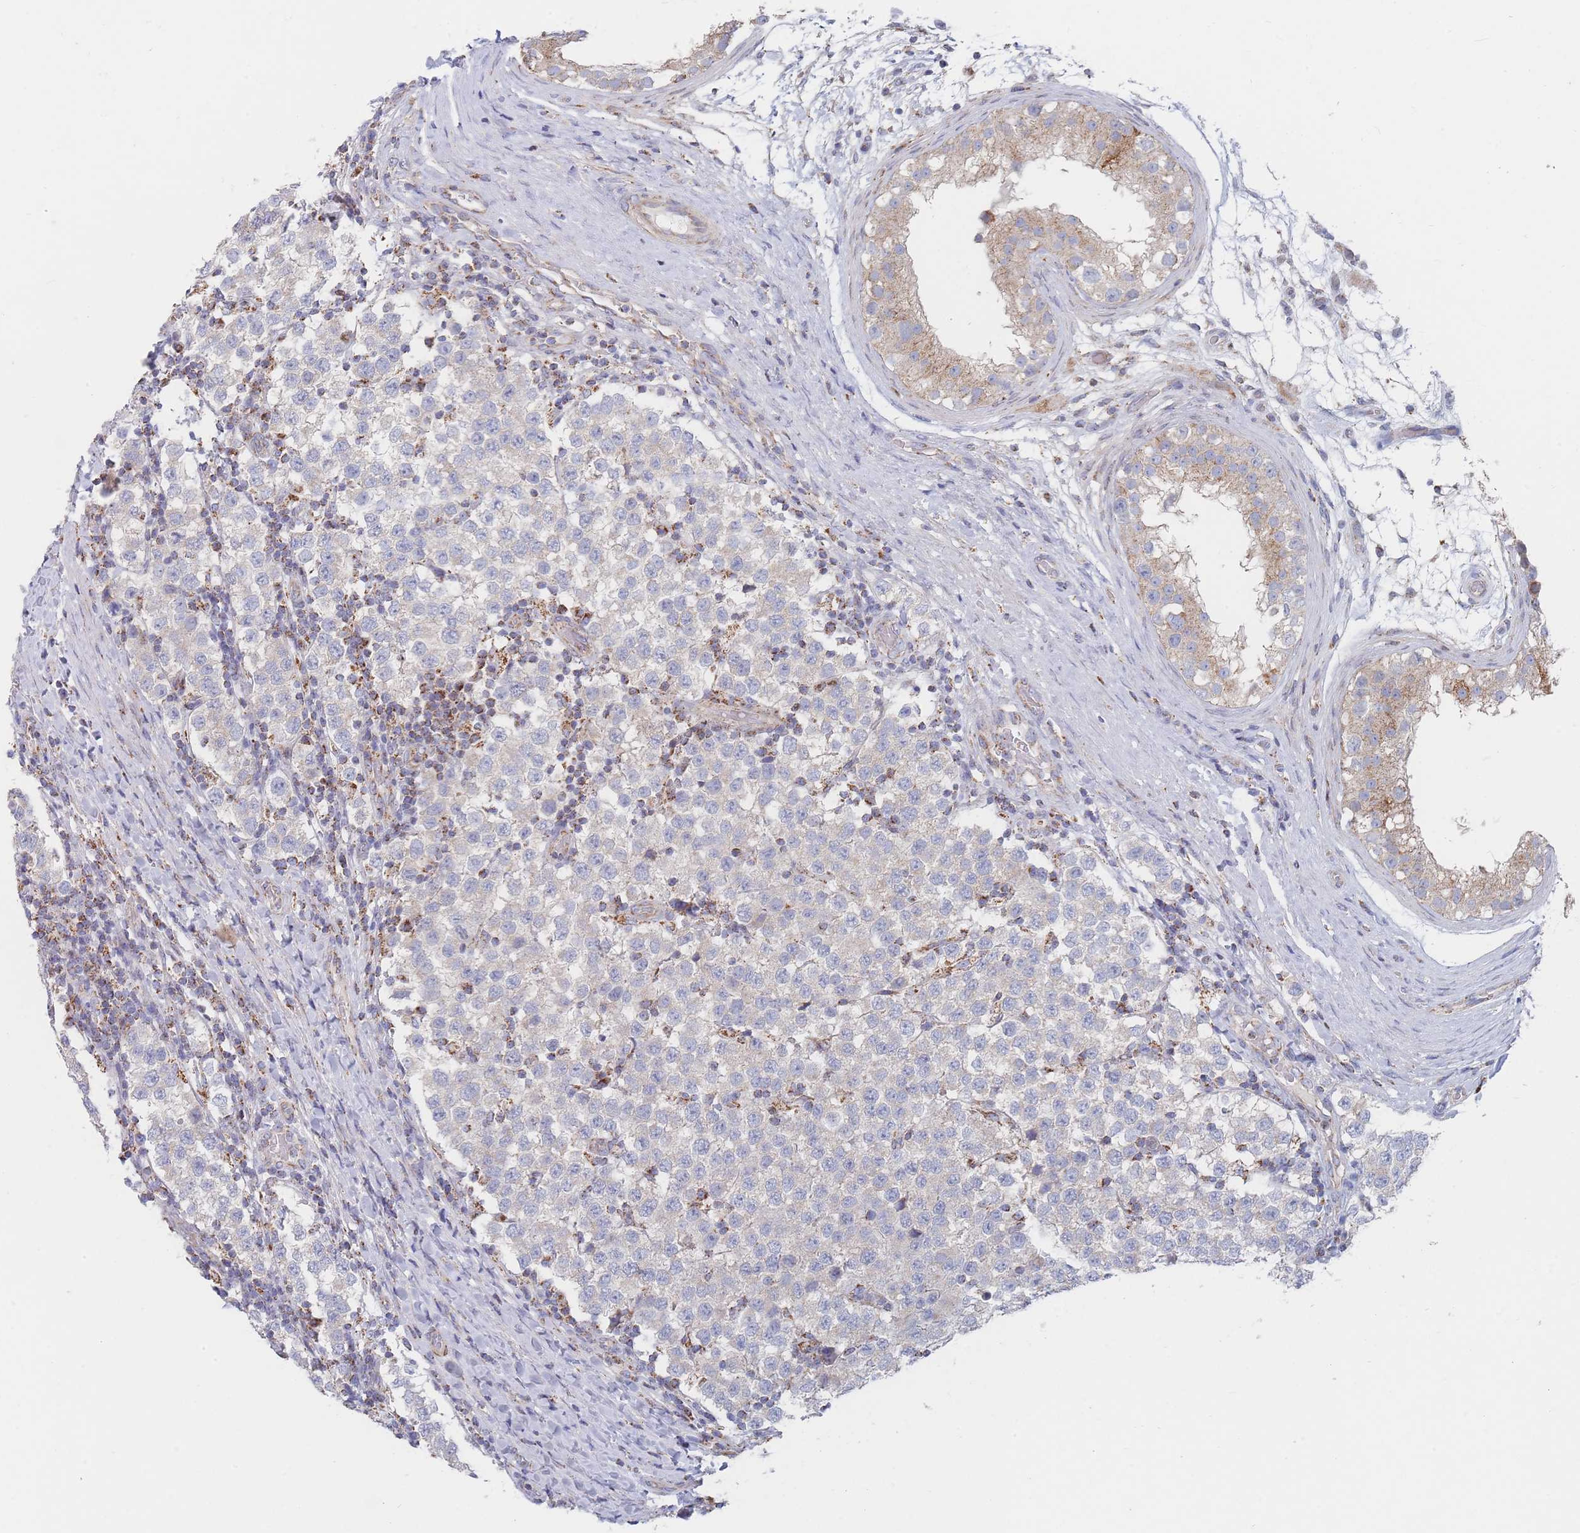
{"staining": {"intensity": "negative", "quantity": "none", "location": "none"}, "tissue": "testis cancer", "cell_type": "Tumor cells", "image_type": "cancer", "snomed": [{"axis": "morphology", "description": "Seminoma, NOS"}, {"axis": "topography", "description": "Testis"}], "caption": "An image of testis seminoma stained for a protein demonstrates no brown staining in tumor cells. The staining is performed using DAB brown chromogen with nuclei counter-stained in using hematoxylin.", "gene": "IKZF4", "patient": {"sex": "male", "age": 34}}